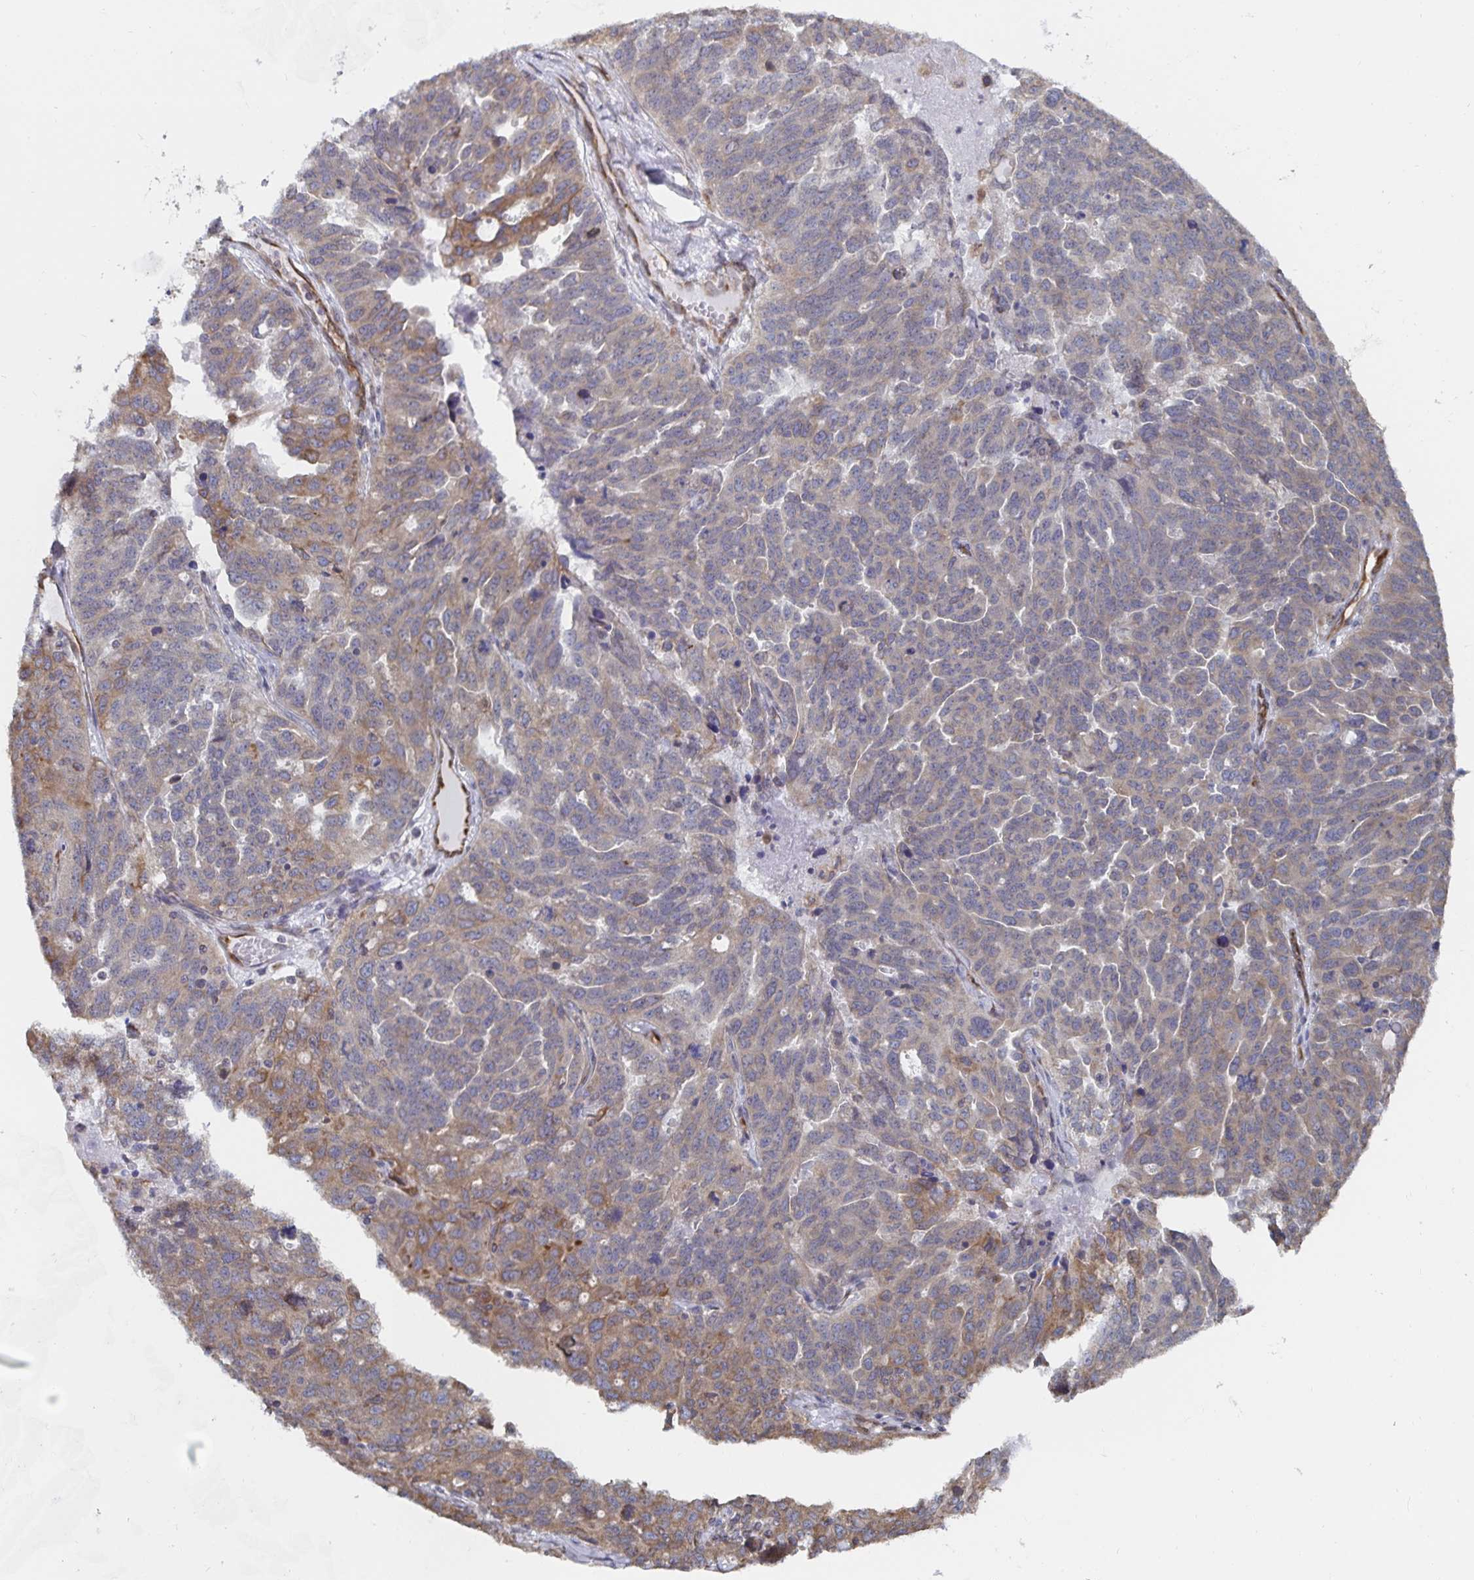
{"staining": {"intensity": "weak", "quantity": ">75%", "location": "cytoplasmic/membranous"}, "tissue": "ovarian cancer", "cell_type": "Tumor cells", "image_type": "cancer", "snomed": [{"axis": "morphology", "description": "Cystadenocarcinoma, serous, NOS"}, {"axis": "topography", "description": "Ovary"}], "caption": "Immunohistochemistry photomicrograph of neoplastic tissue: human ovarian cancer stained using IHC demonstrates low levels of weak protein expression localized specifically in the cytoplasmic/membranous of tumor cells, appearing as a cytoplasmic/membranous brown color.", "gene": "BCAP29", "patient": {"sex": "female", "age": 71}}